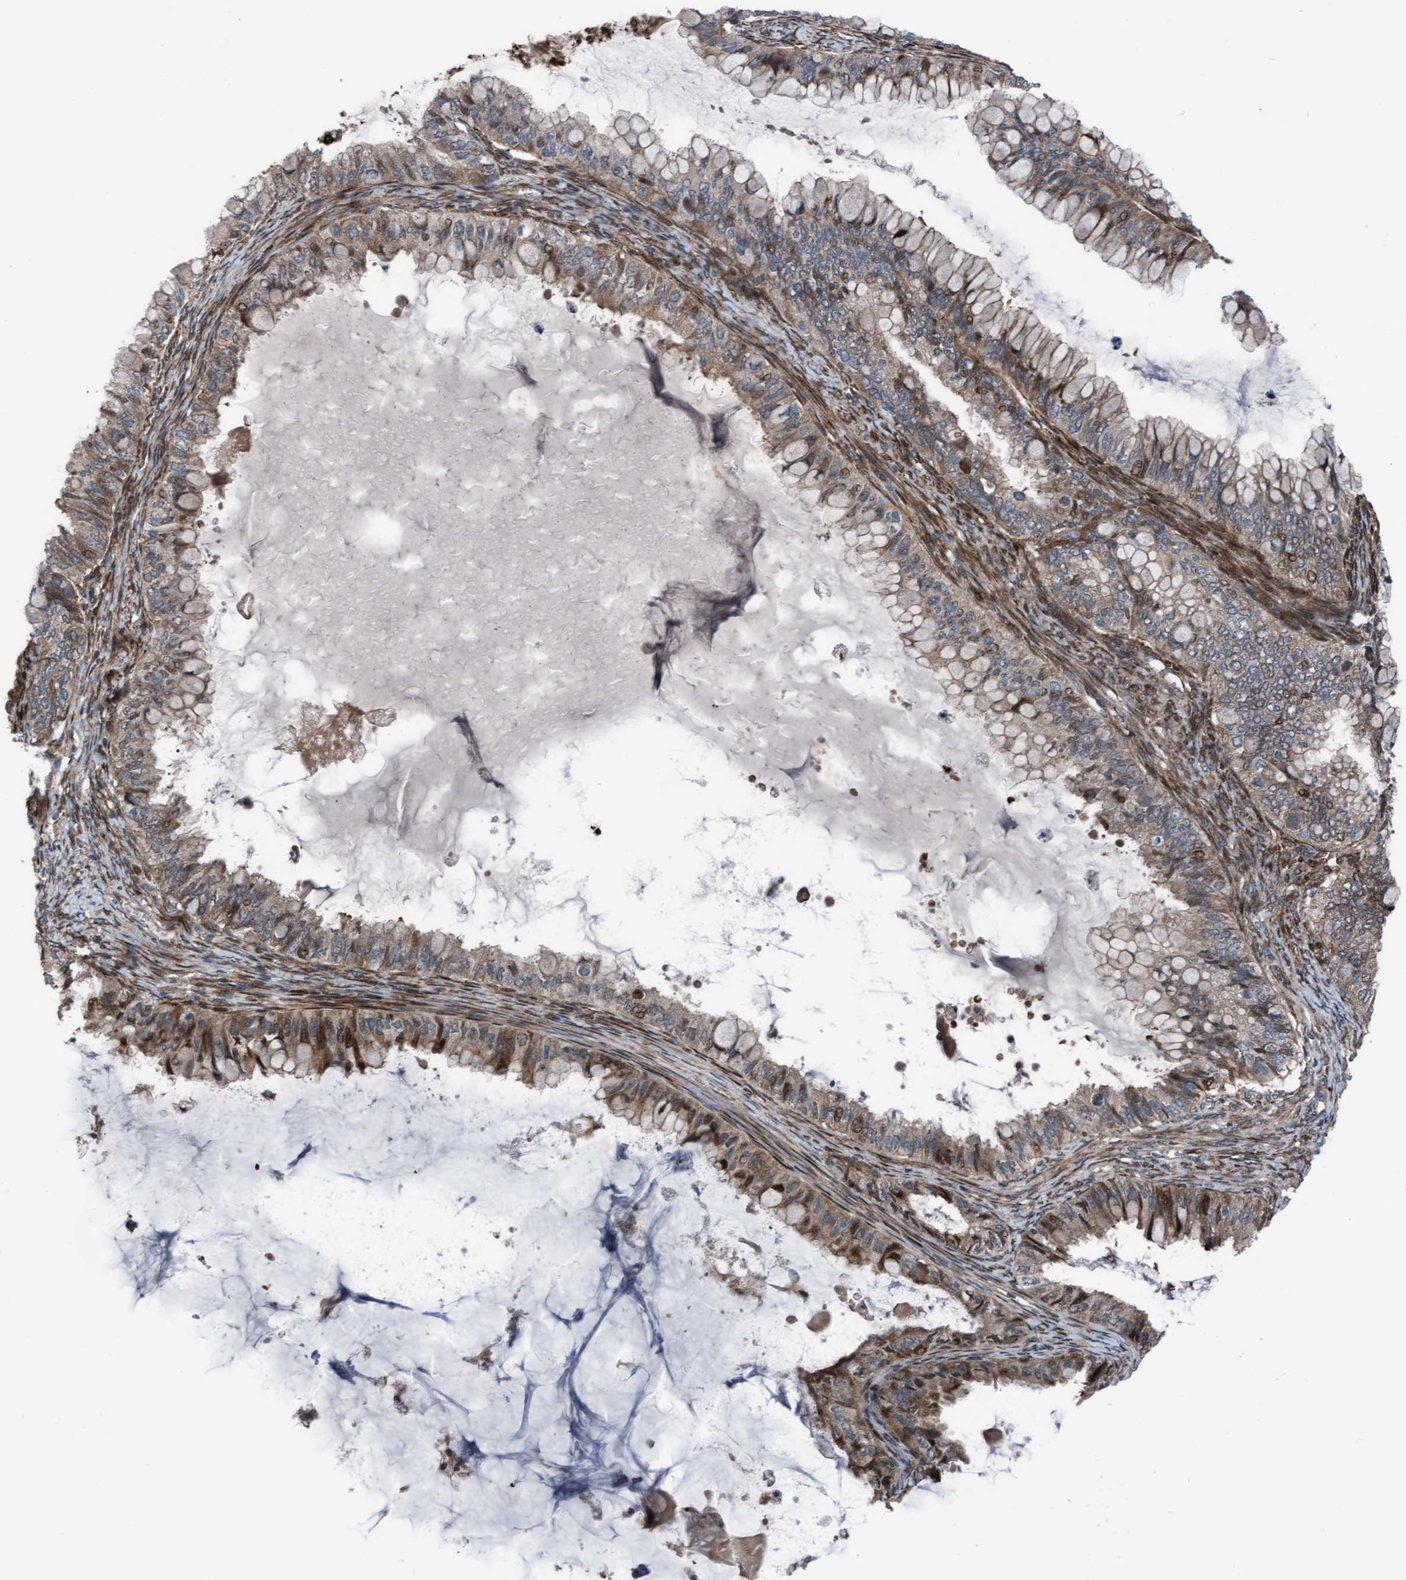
{"staining": {"intensity": "weak", "quantity": ">75%", "location": "cytoplasmic/membranous"}, "tissue": "ovarian cancer", "cell_type": "Tumor cells", "image_type": "cancer", "snomed": [{"axis": "morphology", "description": "Cystadenocarcinoma, mucinous, NOS"}, {"axis": "topography", "description": "Ovary"}], "caption": "Immunohistochemical staining of human mucinous cystadenocarcinoma (ovarian) displays low levels of weak cytoplasmic/membranous positivity in approximately >75% of tumor cells. The staining is performed using DAB (3,3'-diaminobenzidine) brown chromogen to label protein expression. The nuclei are counter-stained blue using hematoxylin.", "gene": "KLHL26", "patient": {"sex": "female", "age": 80}}